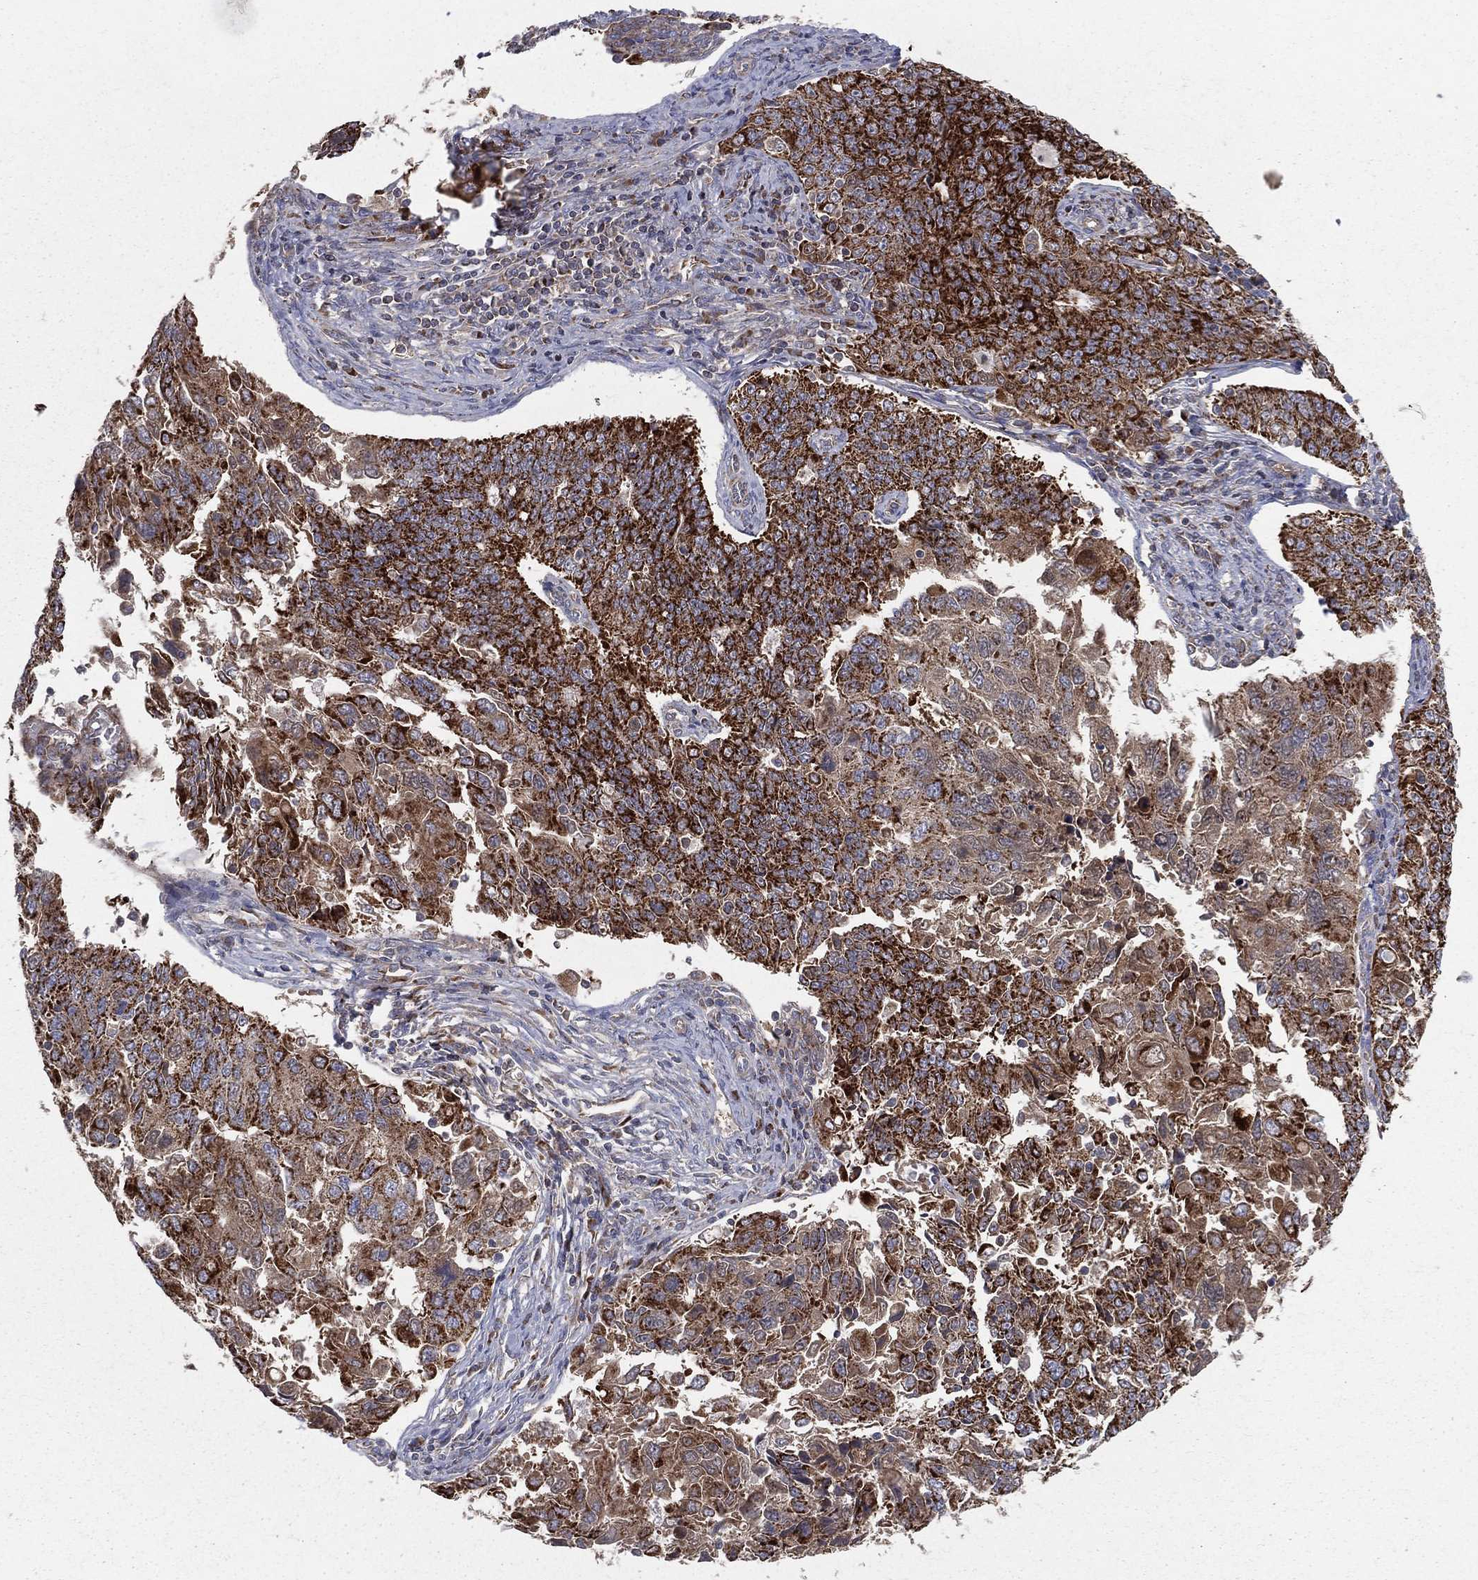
{"staining": {"intensity": "strong", "quantity": ">75%", "location": "cytoplasmic/membranous"}, "tissue": "endometrial cancer", "cell_type": "Tumor cells", "image_type": "cancer", "snomed": [{"axis": "morphology", "description": "Adenocarcinoma, NOS"}, {"axis": "topography", "description": "Endometrium"}], "caption": "DAB (3,3'-diaminobenzidine) immunohistochemical staining of human endometrial cancer reveals strong cytoplasmic/membranous protein staining in about >75% of tumor cells.", "gene": "MIX23", "patient": {"sex": "female", "age": 43}}